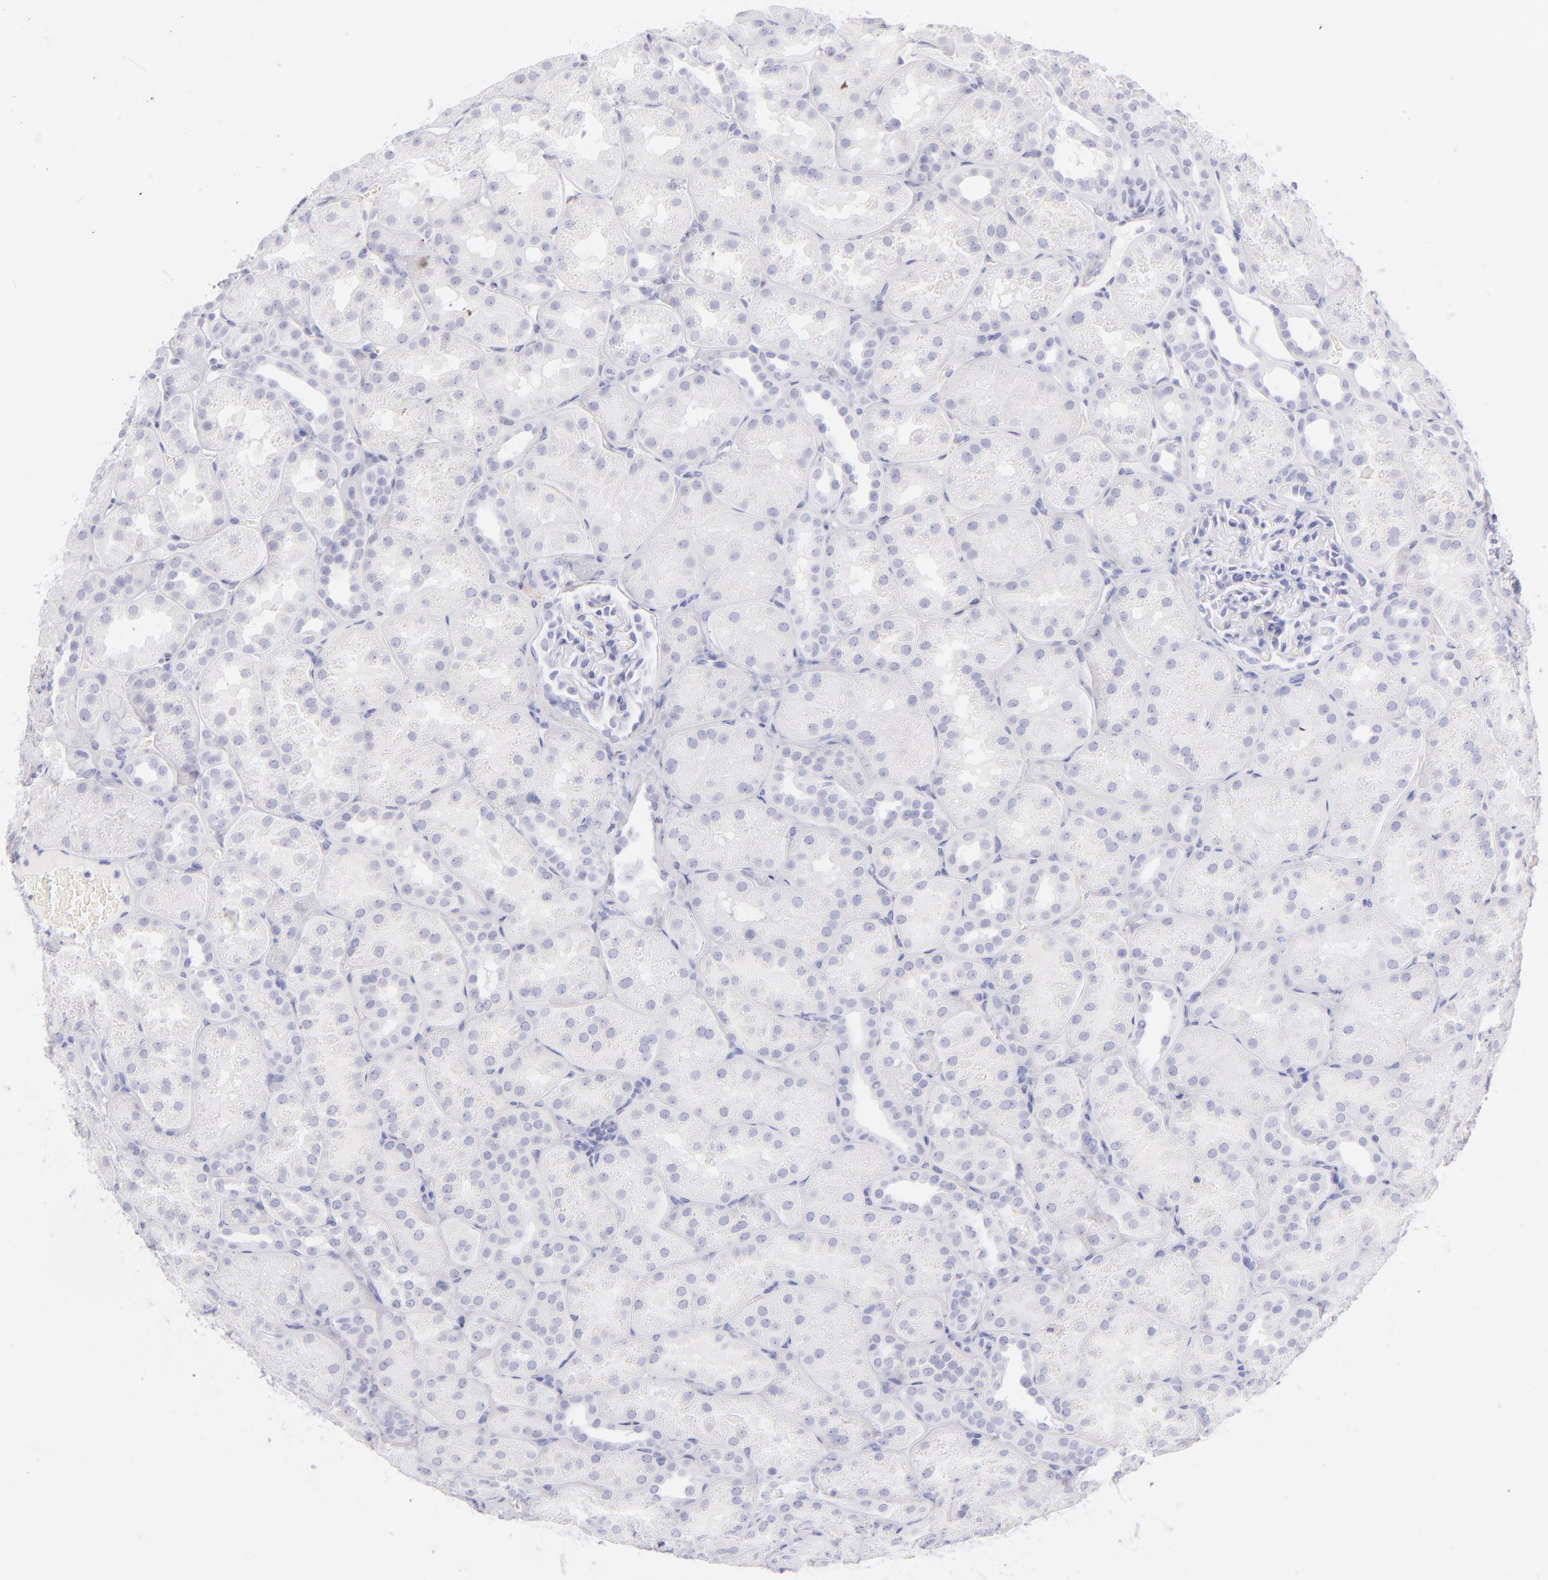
{"staining": {"intensity": "negative", "quantity": "none", "location": "none"}, "tissue": "kidney", "cell_type": "Cells in glomeruli", "image_type": "normal", "snomed": [{"axis": "morphology", "description": "Normal tissue, NOS"}, {"axis": "topography", "description": "Kidney"}], "caption": "IHC histopathology image of benign kidney: human kidney stained with DAB (3,3'-diaminobenzidine) displays no significant protein positivity in cells in glomeruli.", "gene": "CD72", "patient": {"sex": "male", "age": 28}}